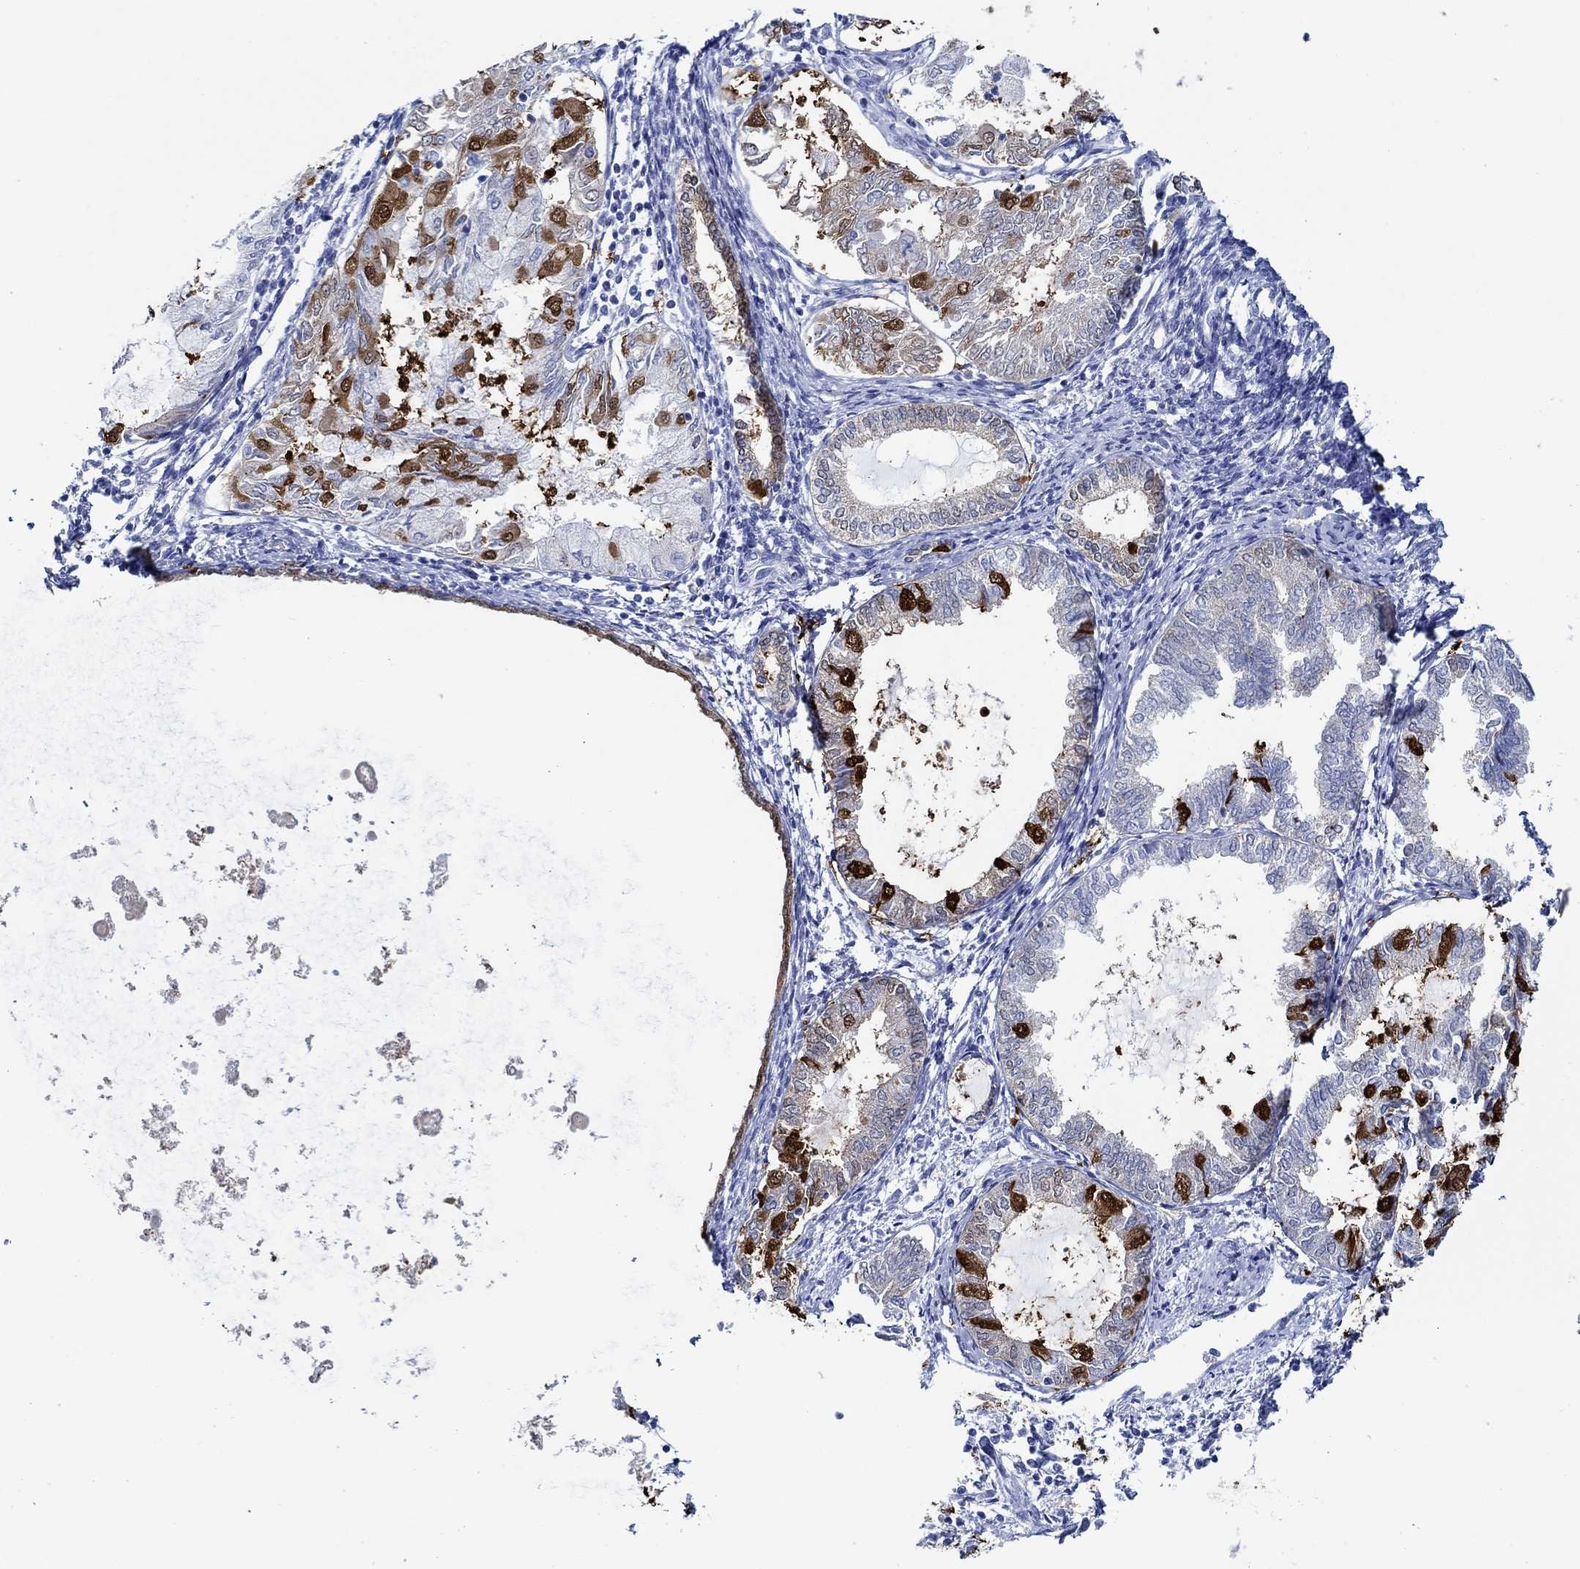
{"staining": {"intensity": "strong", "quantity": "25%-75%", "location": "cytoplasmic/membranous"}, "tissue": "endometrial cancer", "cell_type": "Tumor cells", "image_type": "cancer", "snomed": [{"axis": "morphology", "description": "Adenocarcinoma, NOS"}, {"axis": "topography", "description": "Endometrium"}], "caption": "A high-resolution photomicrograph shows immunohistochemistry staining of endometrial cancer (adenocarcinoma), which exhibits strong cytoplasmic/membranous positivity in approximately 25%-75% of tumor cells.", "gene": "IGFBP6", "patient": {"sex": "female", "age": 68}}